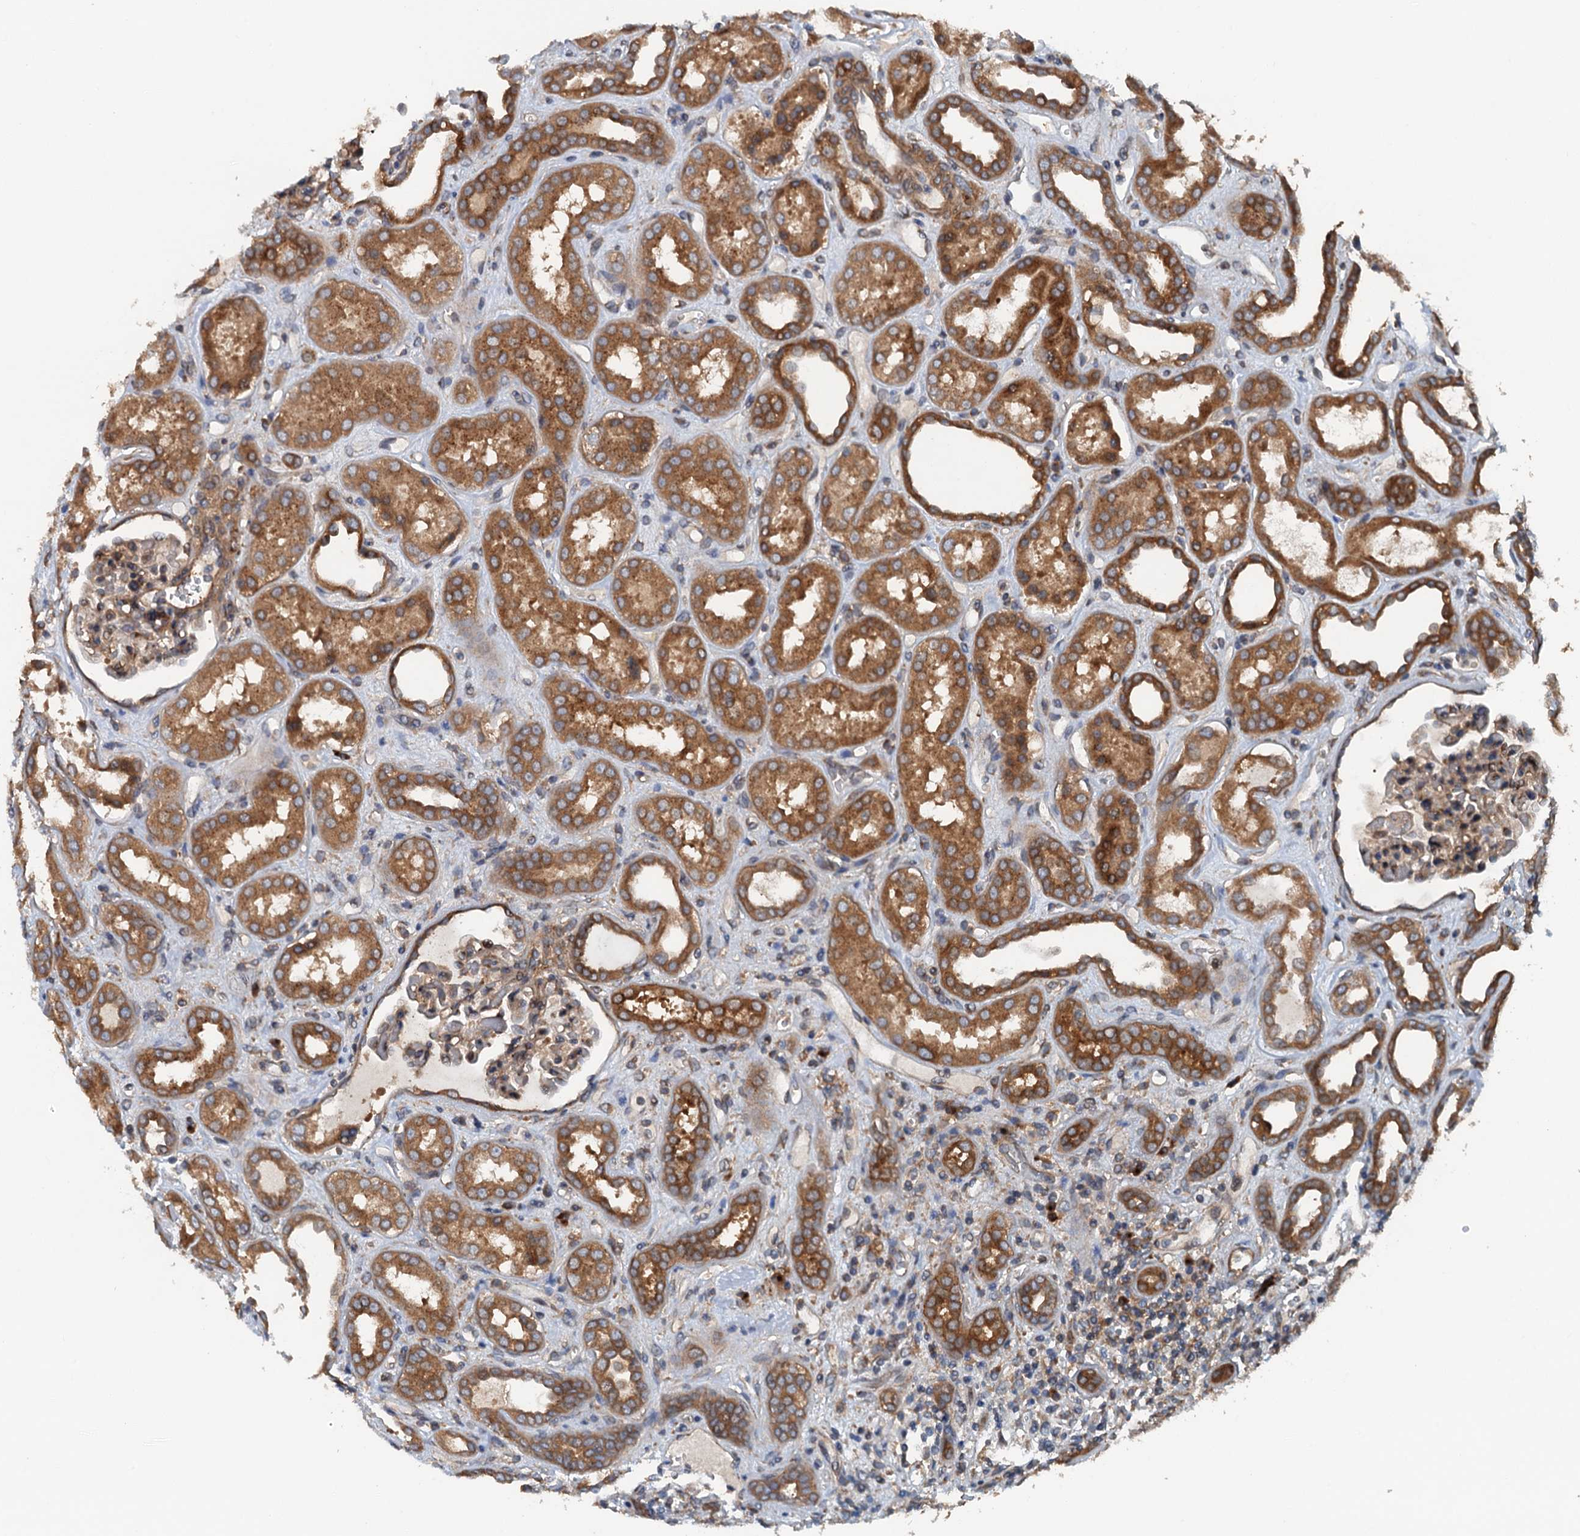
{"staining": {"intensity": "moderate", "quantity": "<25%", "location": "cytoplasmic/membranous"}, "tissue": "kidney", "cell_type": "Cells in glomeruli", "image_type": "normal", "snomed": [{"axis": "morphology", "description": "Normal tissue, NOS"}, {"axis": "topography", "description": "Kidney"}], "caption": "The immunohistochemical stain highlights moderate cytoplasmic/membranous expression in cells in glomeruli of normal kidney.", "gene": "COG3", "patient": {"sex": "male", "age": 59}}